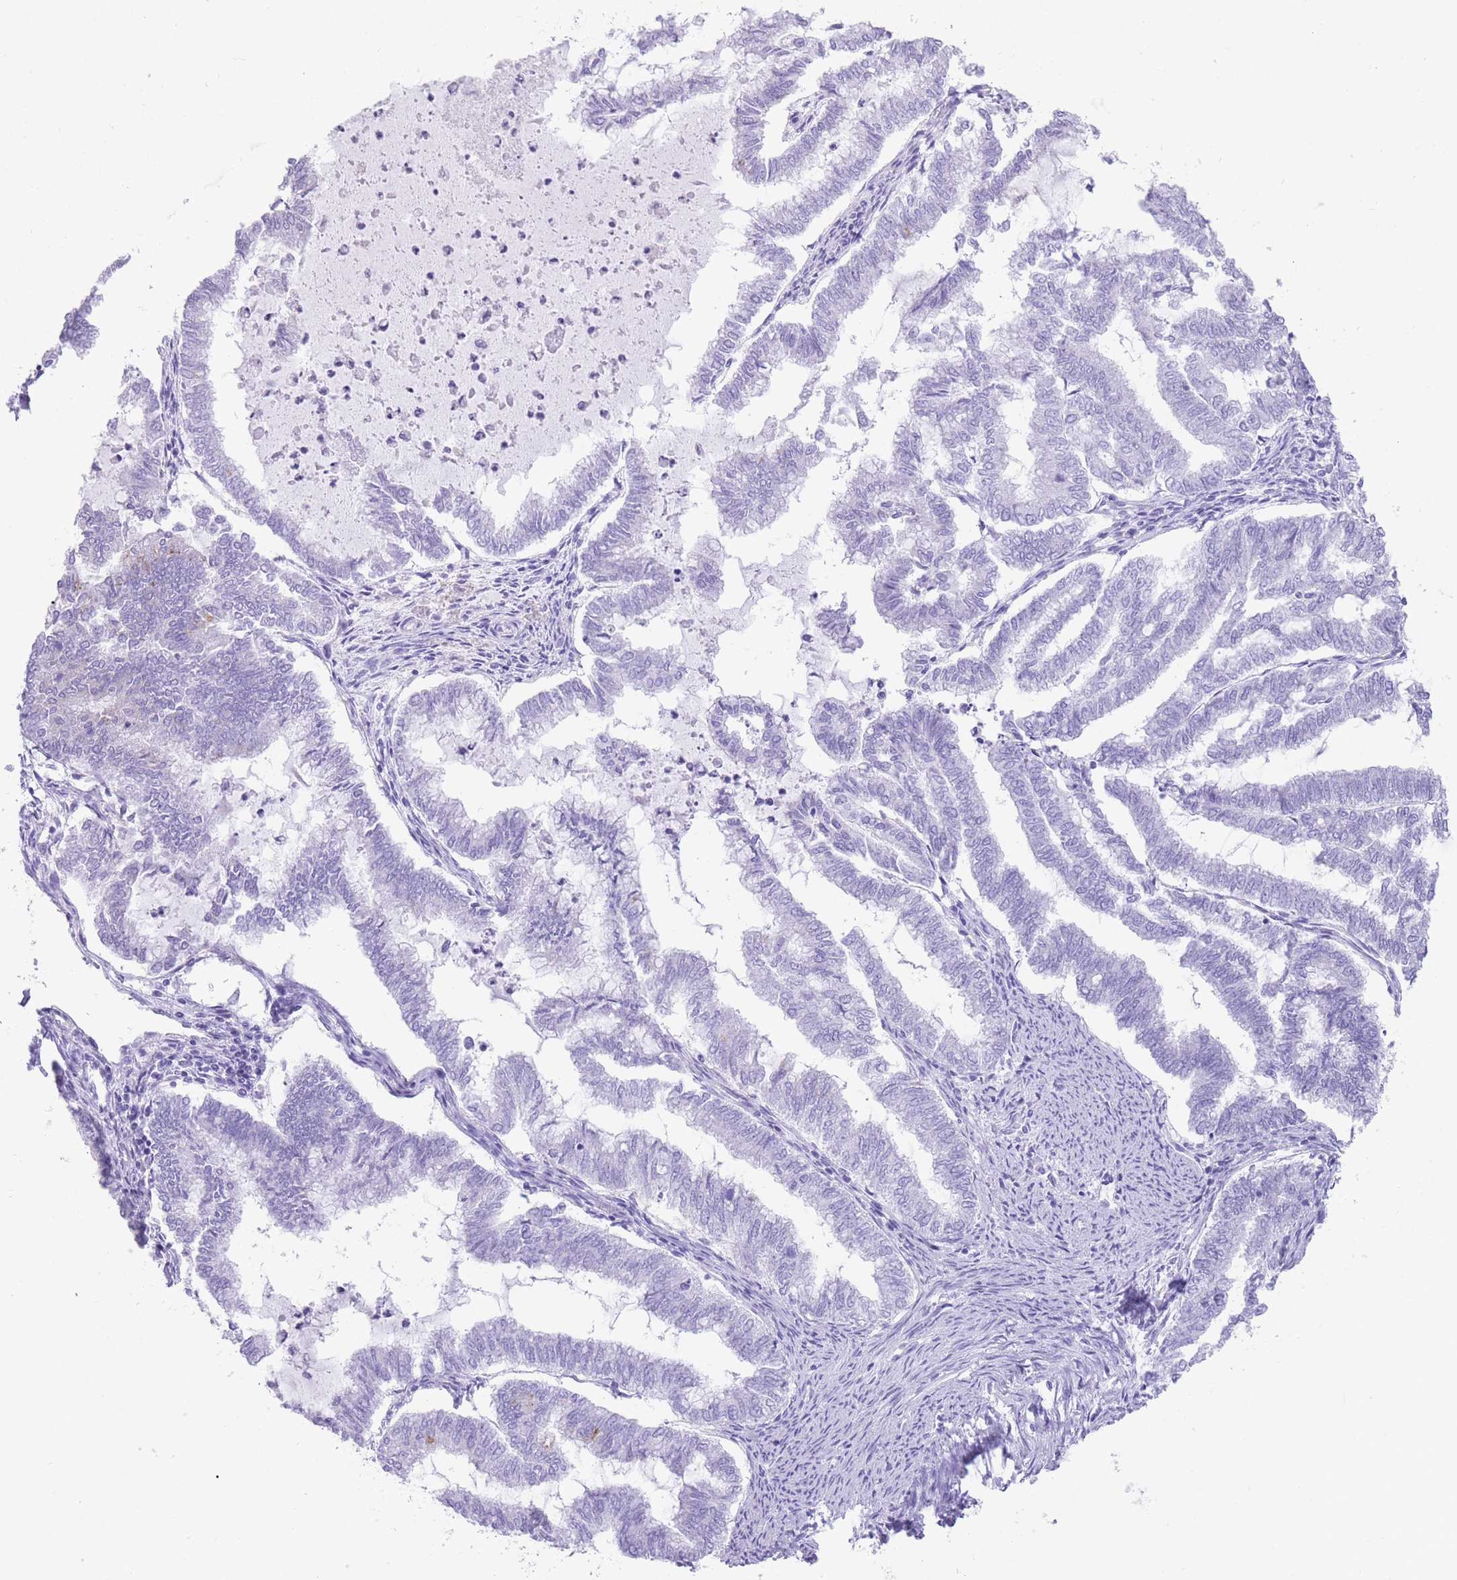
{"staining": {"intensity": "negative", "quantity": "none", "location": "none"}, "tissue": "endometrial cancer", "cell_type": "Tumor cells", "image_type": "cancer", "snomed": [{"axis": "morphology", "description": "Adenocarcinoma, NOS"}, {"axis": "topography", "description": "Endometrium"}], "caption": "The photomicrograph shows no significant expression in tumor cells of endometrial adenocarcinoma.", "gene": "ELOA2", "patient": {"sex": "female", "age": 79}}